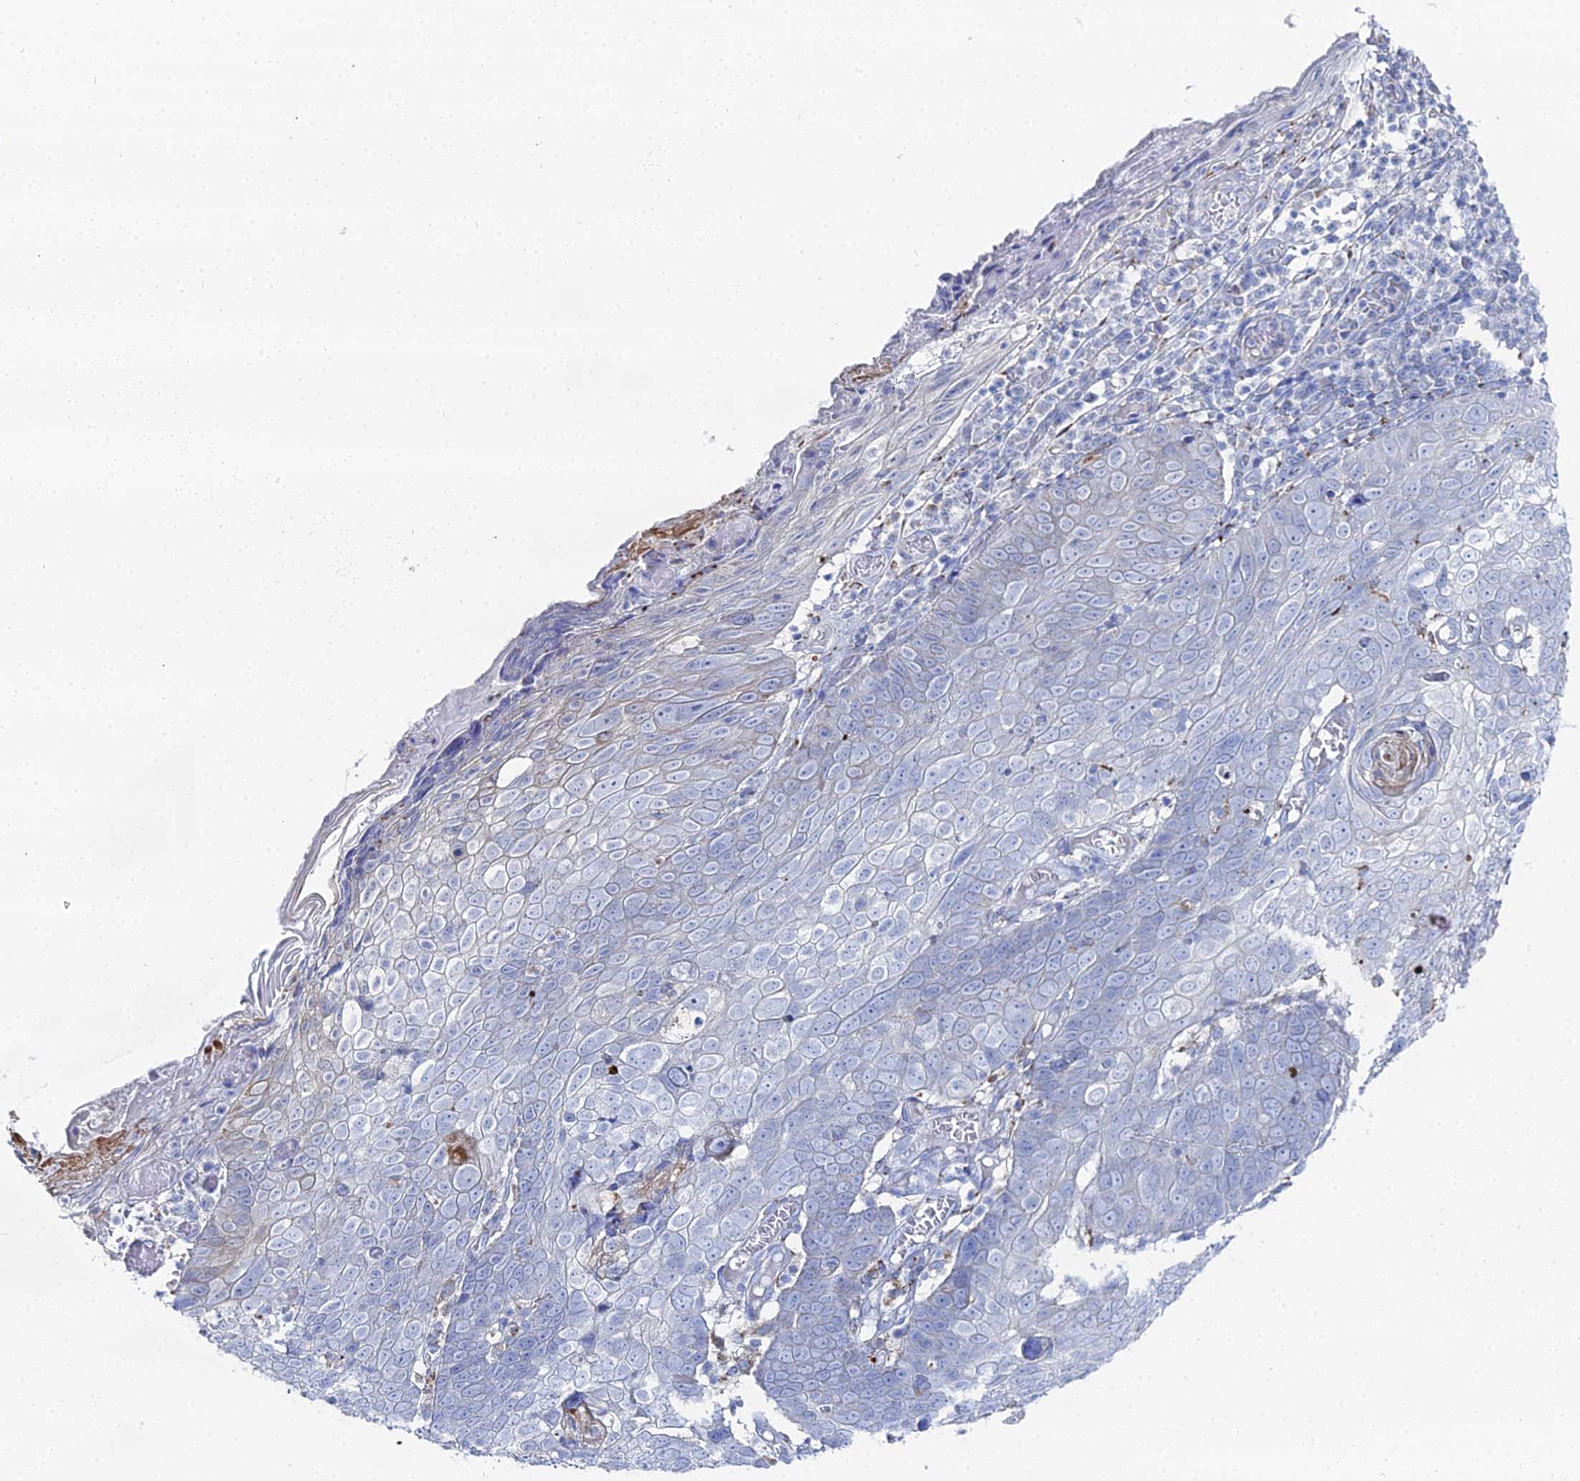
{"staining": {"intensity": "negative", "quantity": "none", "location": "none"}, "tissue": "skin cancer", "cell_type": "Tumor cells", "image_type": "cancer", "snomed": [{"axis": "morphology", "description": "Squamous cell carcinoma, NOS"}, {"axis": "topography", "description": "Skin"}], "caption": "Squamous cell carcinoma (skin) stained for a protein using immunohistochemistry displays no positivity tumor cells.", "gene": "DHX34", "patient": {"sex": "male", "age": 71}}